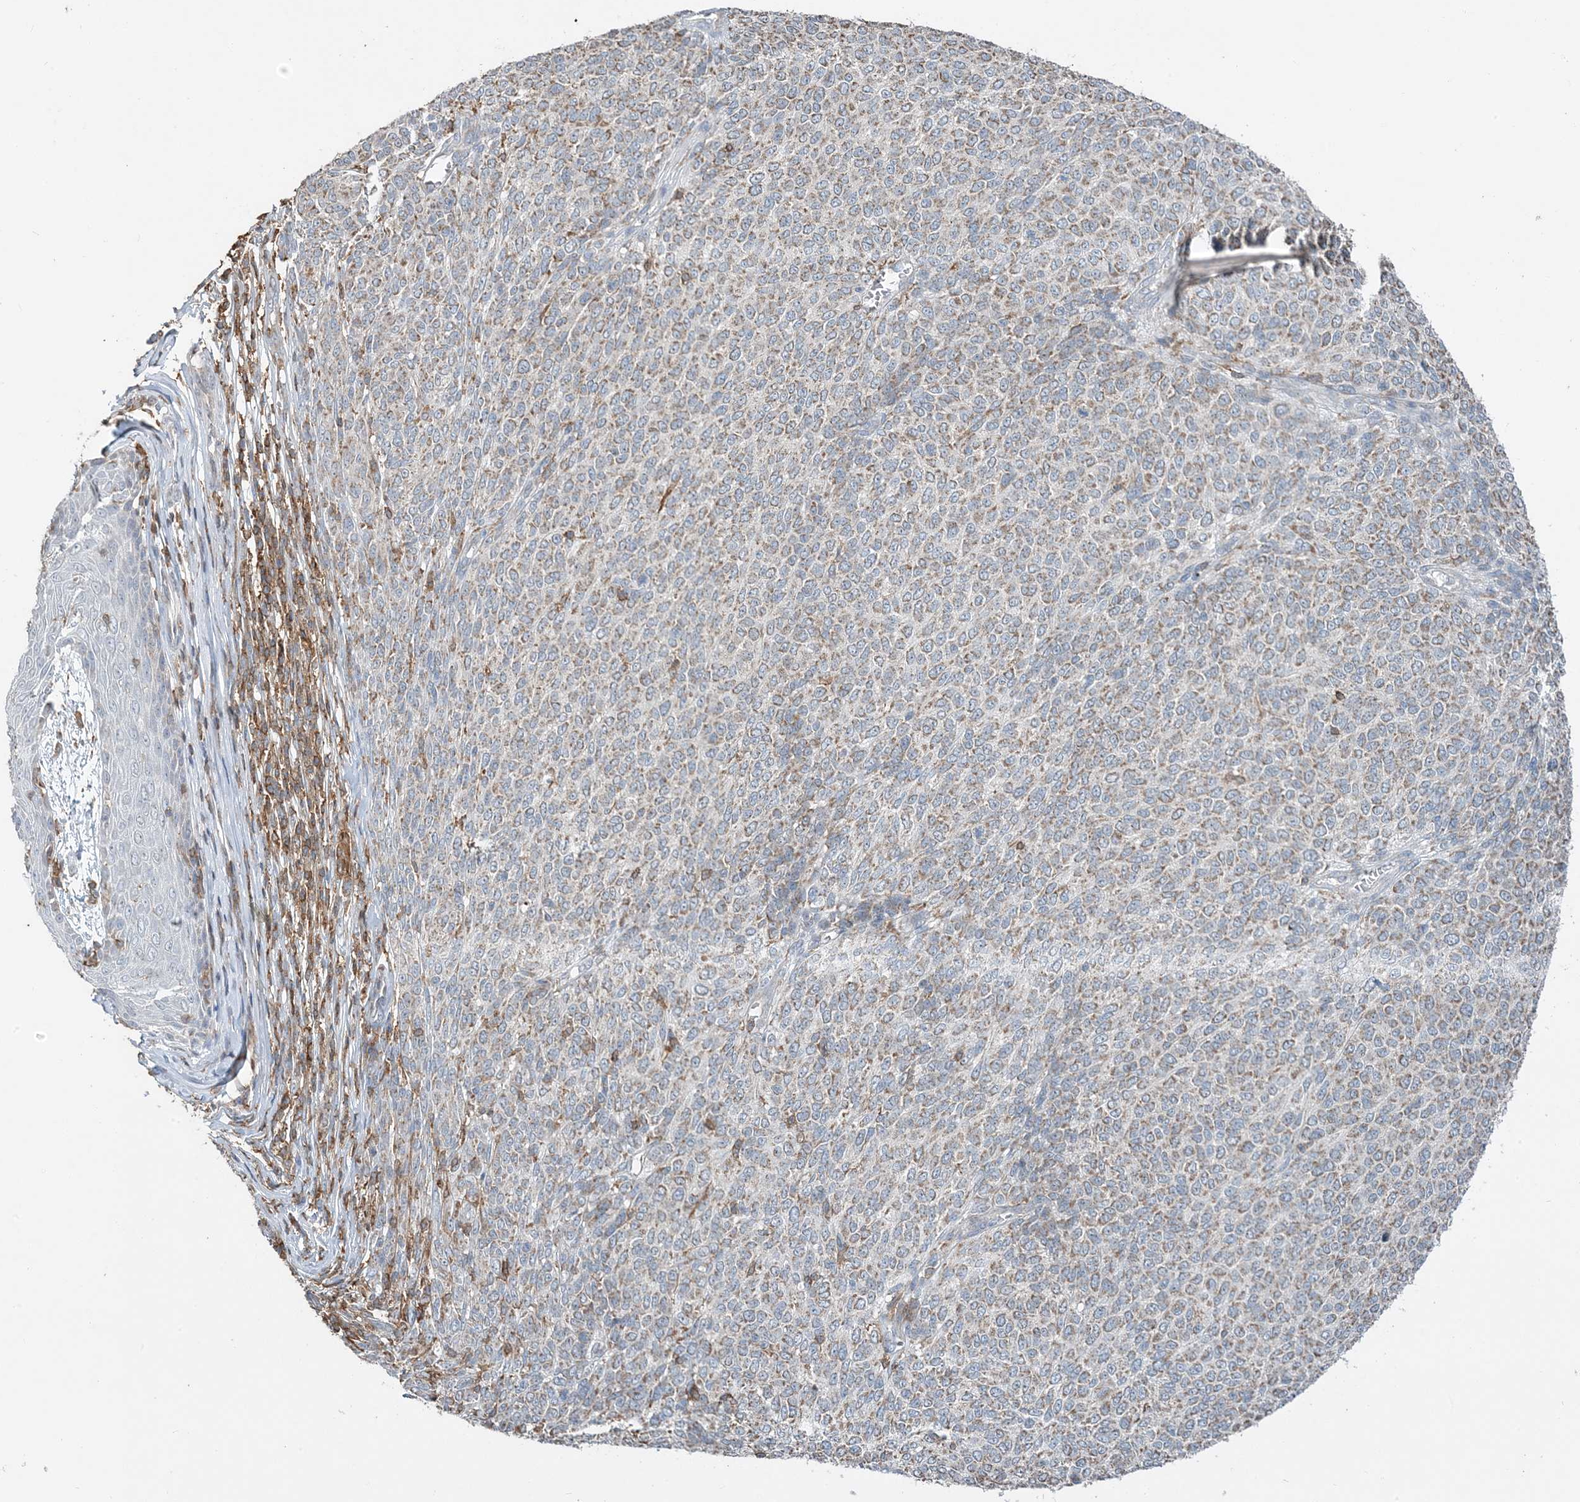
{"staining": {"intensity": "moderate", "quantity": ">75%", "location": "cytoplasmic/membranous"}, "tissue": "melanoma", "cell_type": "Tumor cells", "image_type": "cancer", "snomed": [{"axis": "morphology", "description": "Malignant melanoma, NOS"}, {"axis": "topography", "description": "Skin"}], "caption": "High-power microscopy captured an IHC photomicrograph of melanoma, revealing moderate cytoplasmic/membranous expression in approximately >75% of tumor cells. (brown staining indicates protein expression, while blue staining denotes nuclei).", "gene": "TMLHE", "patient": {"sex": "male", "age": 49}}